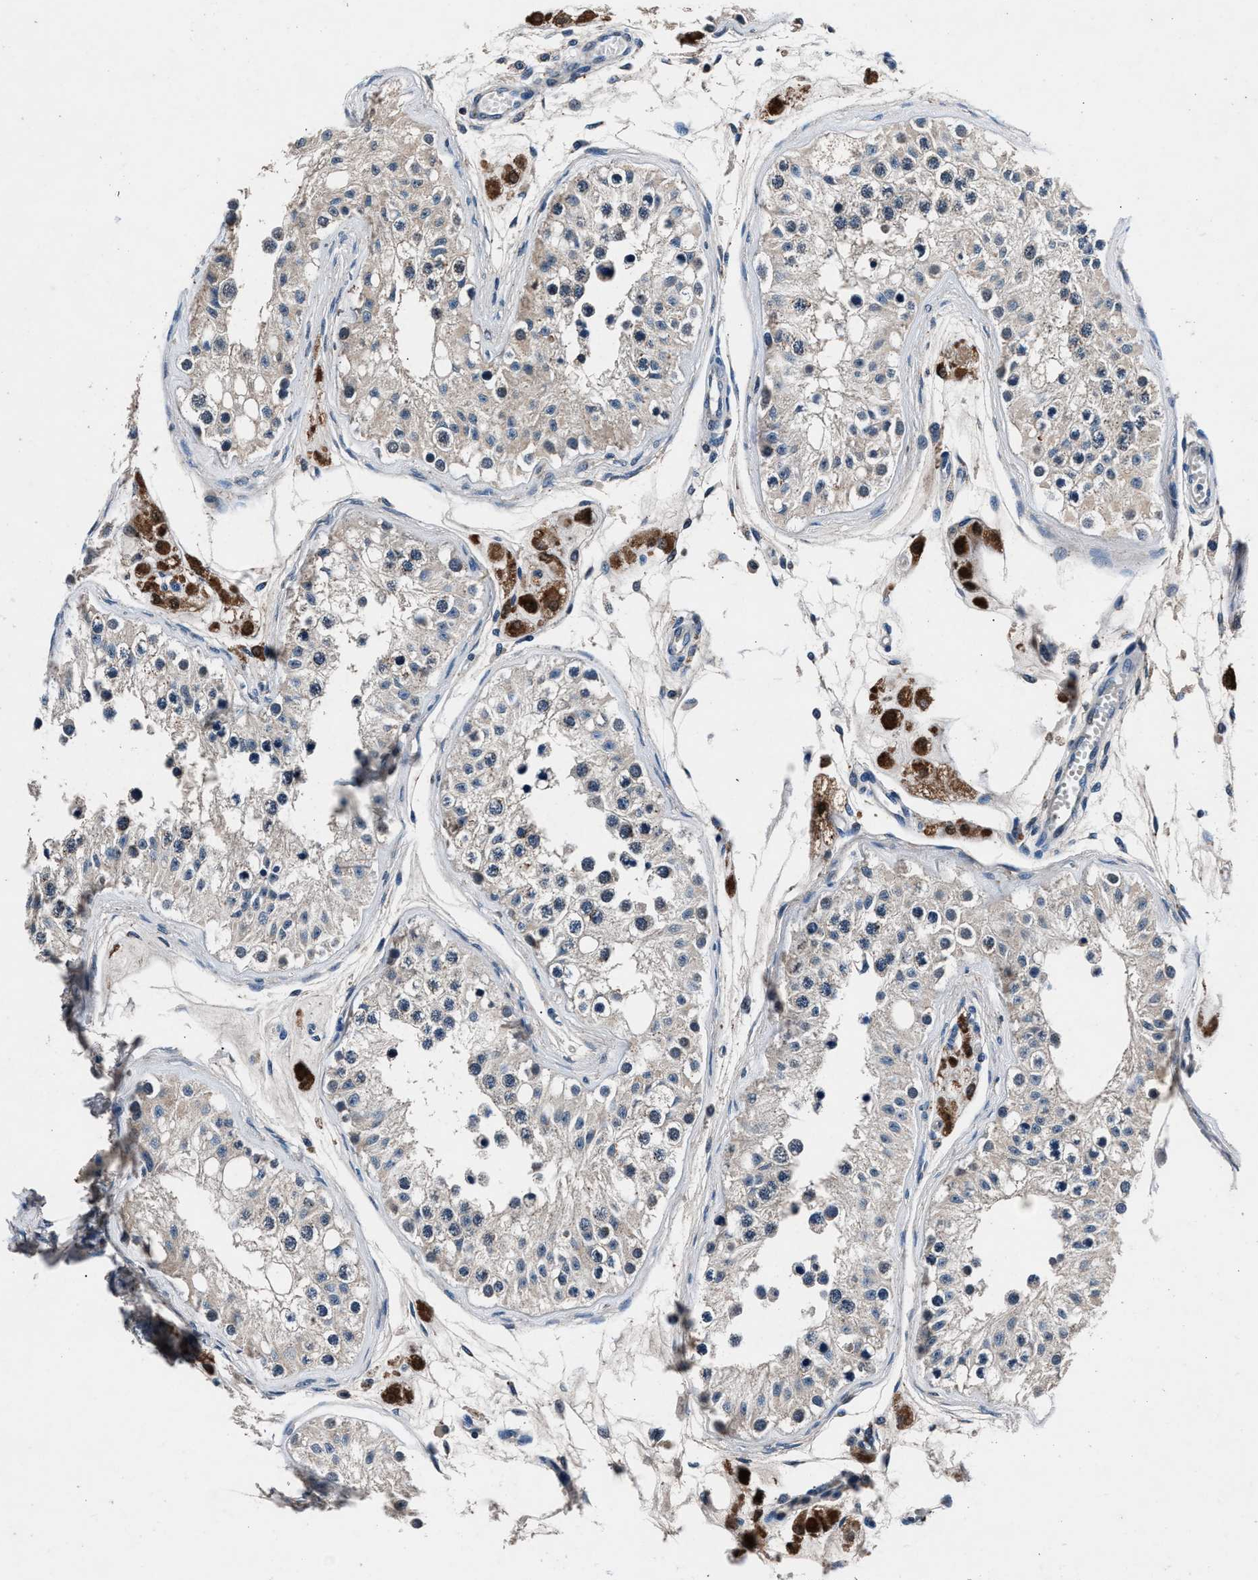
{"staining": {"intensity": "weak", "quantity": "<25%", "location": "cytoplasmic/membranous"}, "tissue": "testis", "cell_type": "Cells in seminiferous ducts", "image_type": "normal", "snomed": [{"axis": "morphology", "description": "Normal tissue, NOS"}, {"axis": "morphology", "description": "Adenocarcinoma, metastatic, NOS"}, {"axis": "topography", "description": "Testis"}], "caption": "Cells in seminiferous ducts show no significant expression in unremarkable testis. Nuclei are stained in blue.", "gene": "DENND6B", "patient": {"sex": "male", "age": 26}}